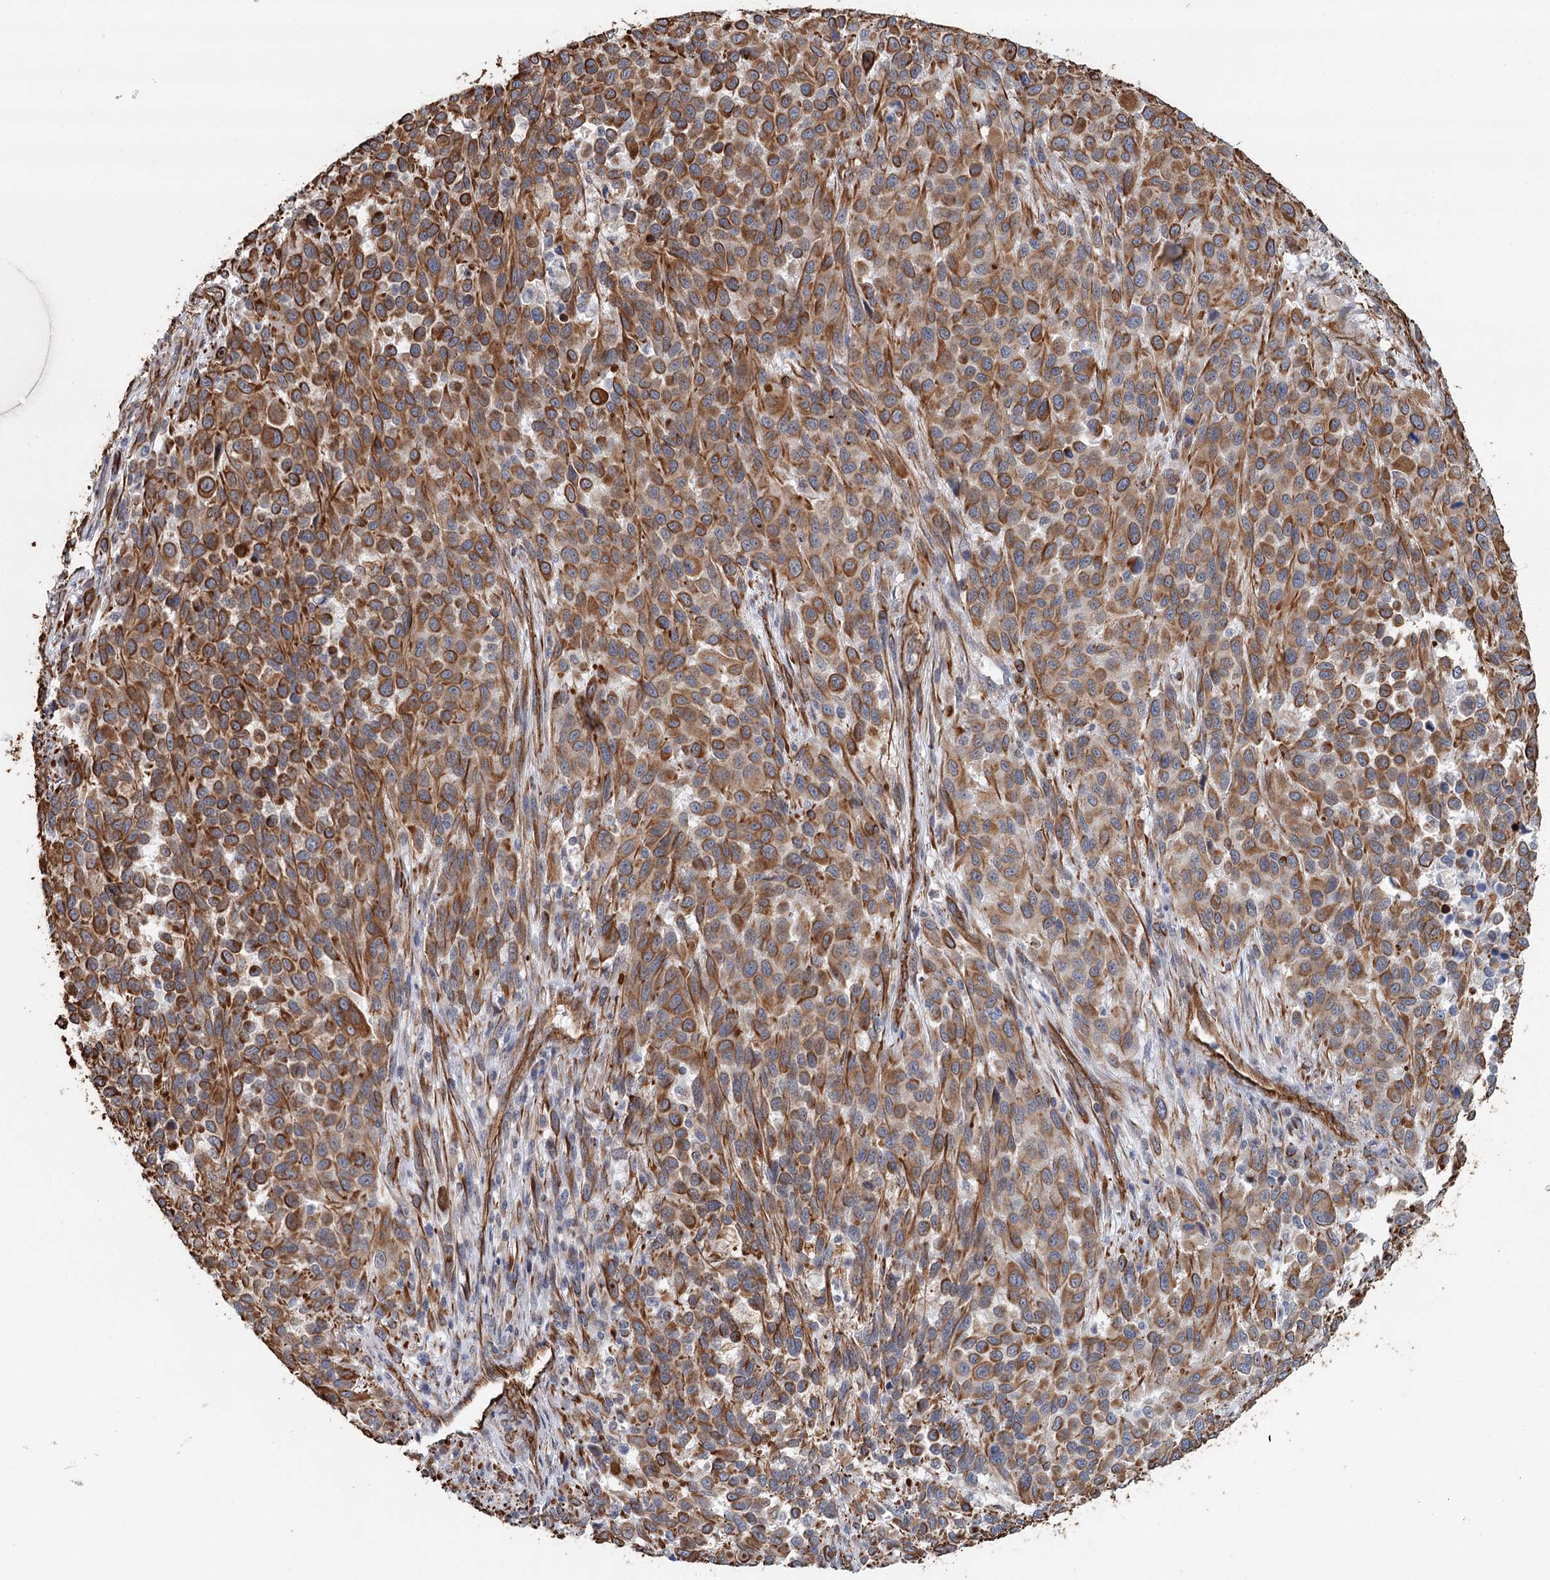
{"staining": {"intensity": "moderate", "quantity": ">75%", "location": "cytoplasmic/membranous"}, "tissue": "melanoma", "cell_type": "Tumor cells", "image_type": "cancer", "snomed": [{"axis": "morphology", "description": "Malignant melanoma, Metastatic site"}, {"axis": "topography", "description": "Lymph node"}], "caption": "Melanoma was stained to show a protein in brown. There is medium levels of moderate cytoplasmic/membranous staining in approximately >75% of tumor cells.", "gene": "SYNPO", "patient": {"sex": "male", "age": 61}}